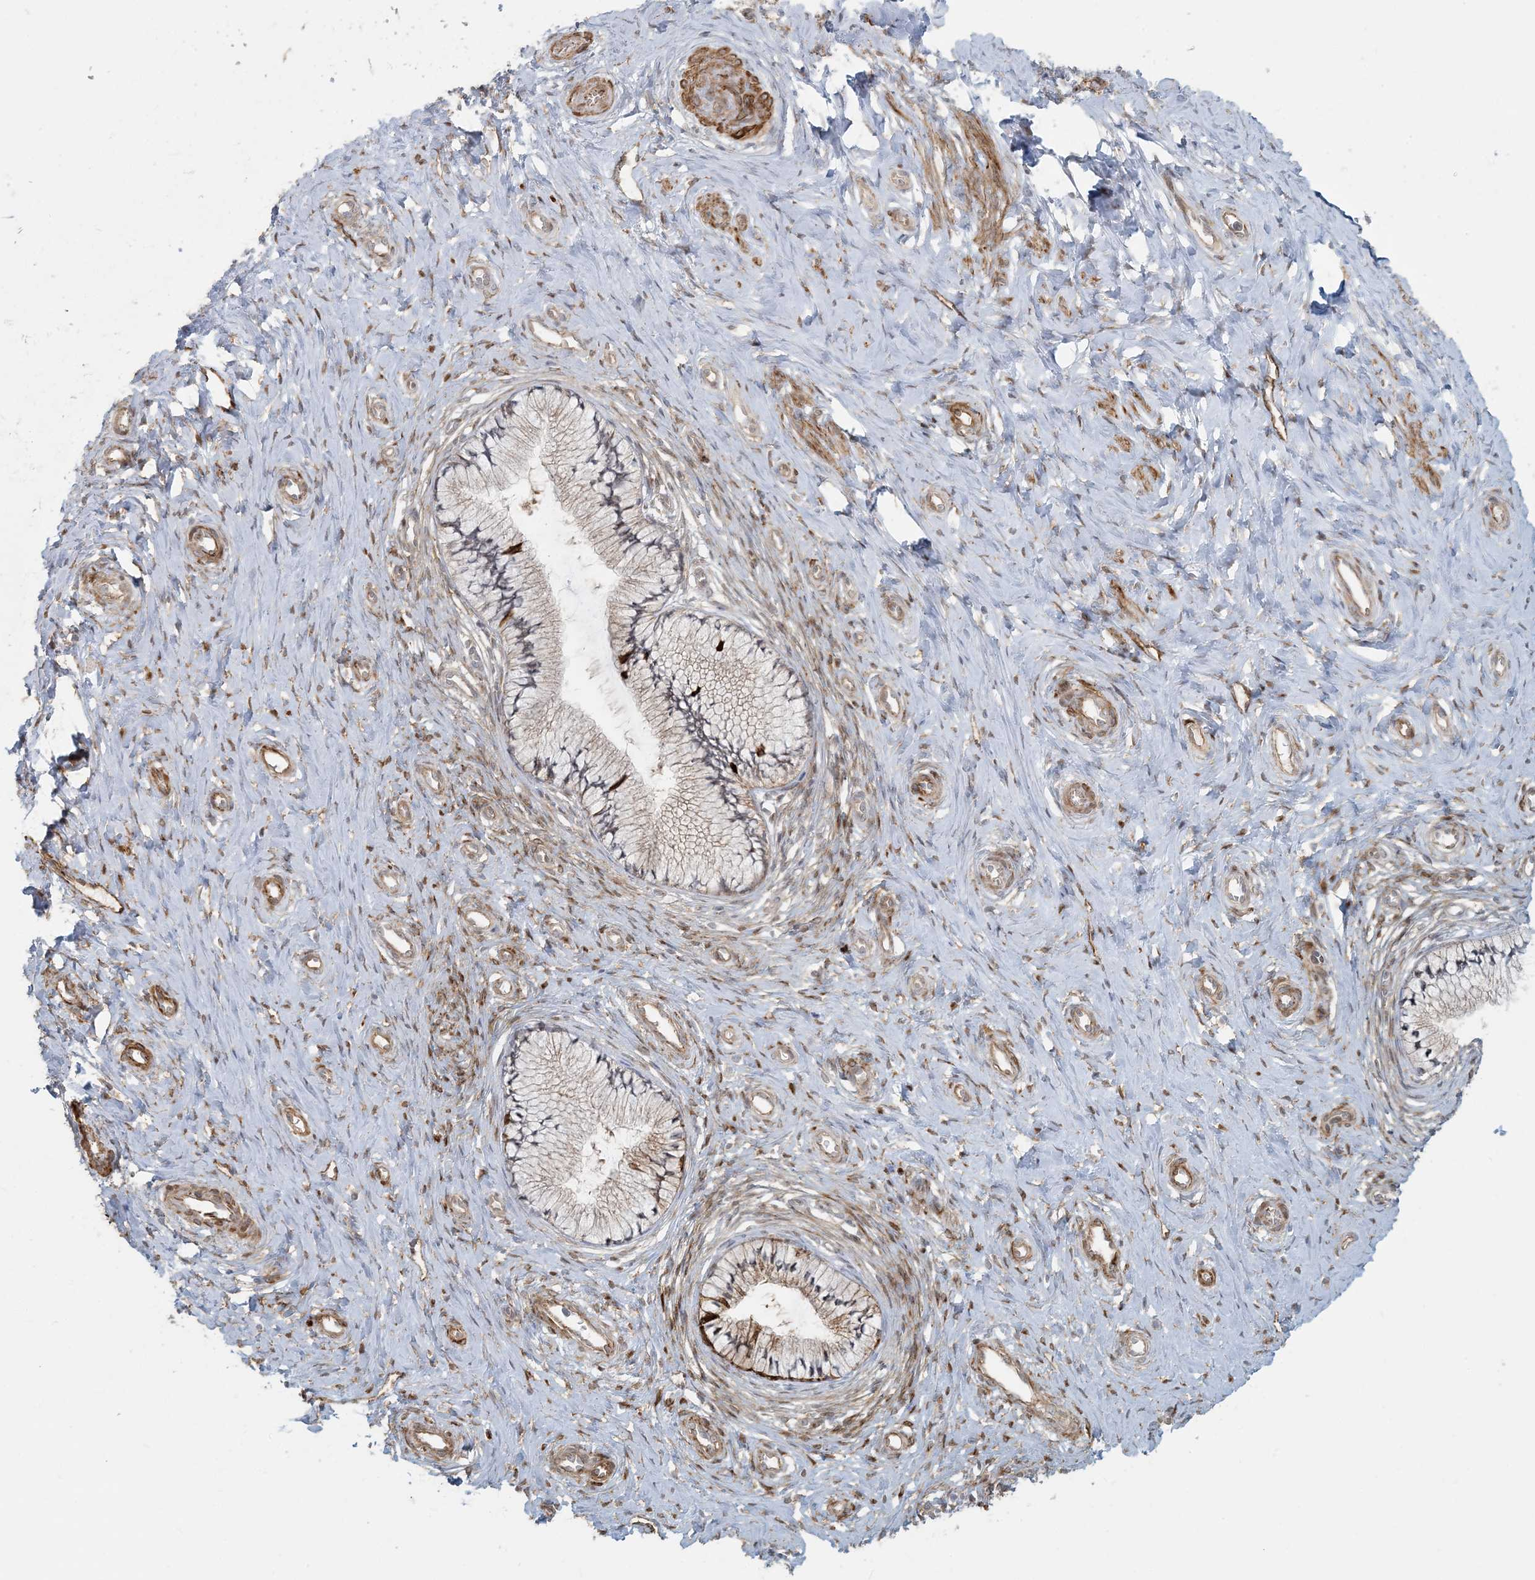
{"staining": {"intensity": "weak", "quantity": "<25%", "location": "cytoplasmic/membranous"}, "tissue": "cervix", "cell_type": "Glandular cells", "image_type": "normal", "snomed": [{"axis": "morphology", "description": "Normal tissue, NOS"}, {"axis": "topography", "description": "Cervix"}], "caption": "The micrograph reveals no significant staining in glandular cells of cervix. (DAB (3,3'-diaminobenzidine) immunohistochemistry (IHC), high magnification).", "gene": "BCORL1", "patient": {"sex": "female", "age": 36}}